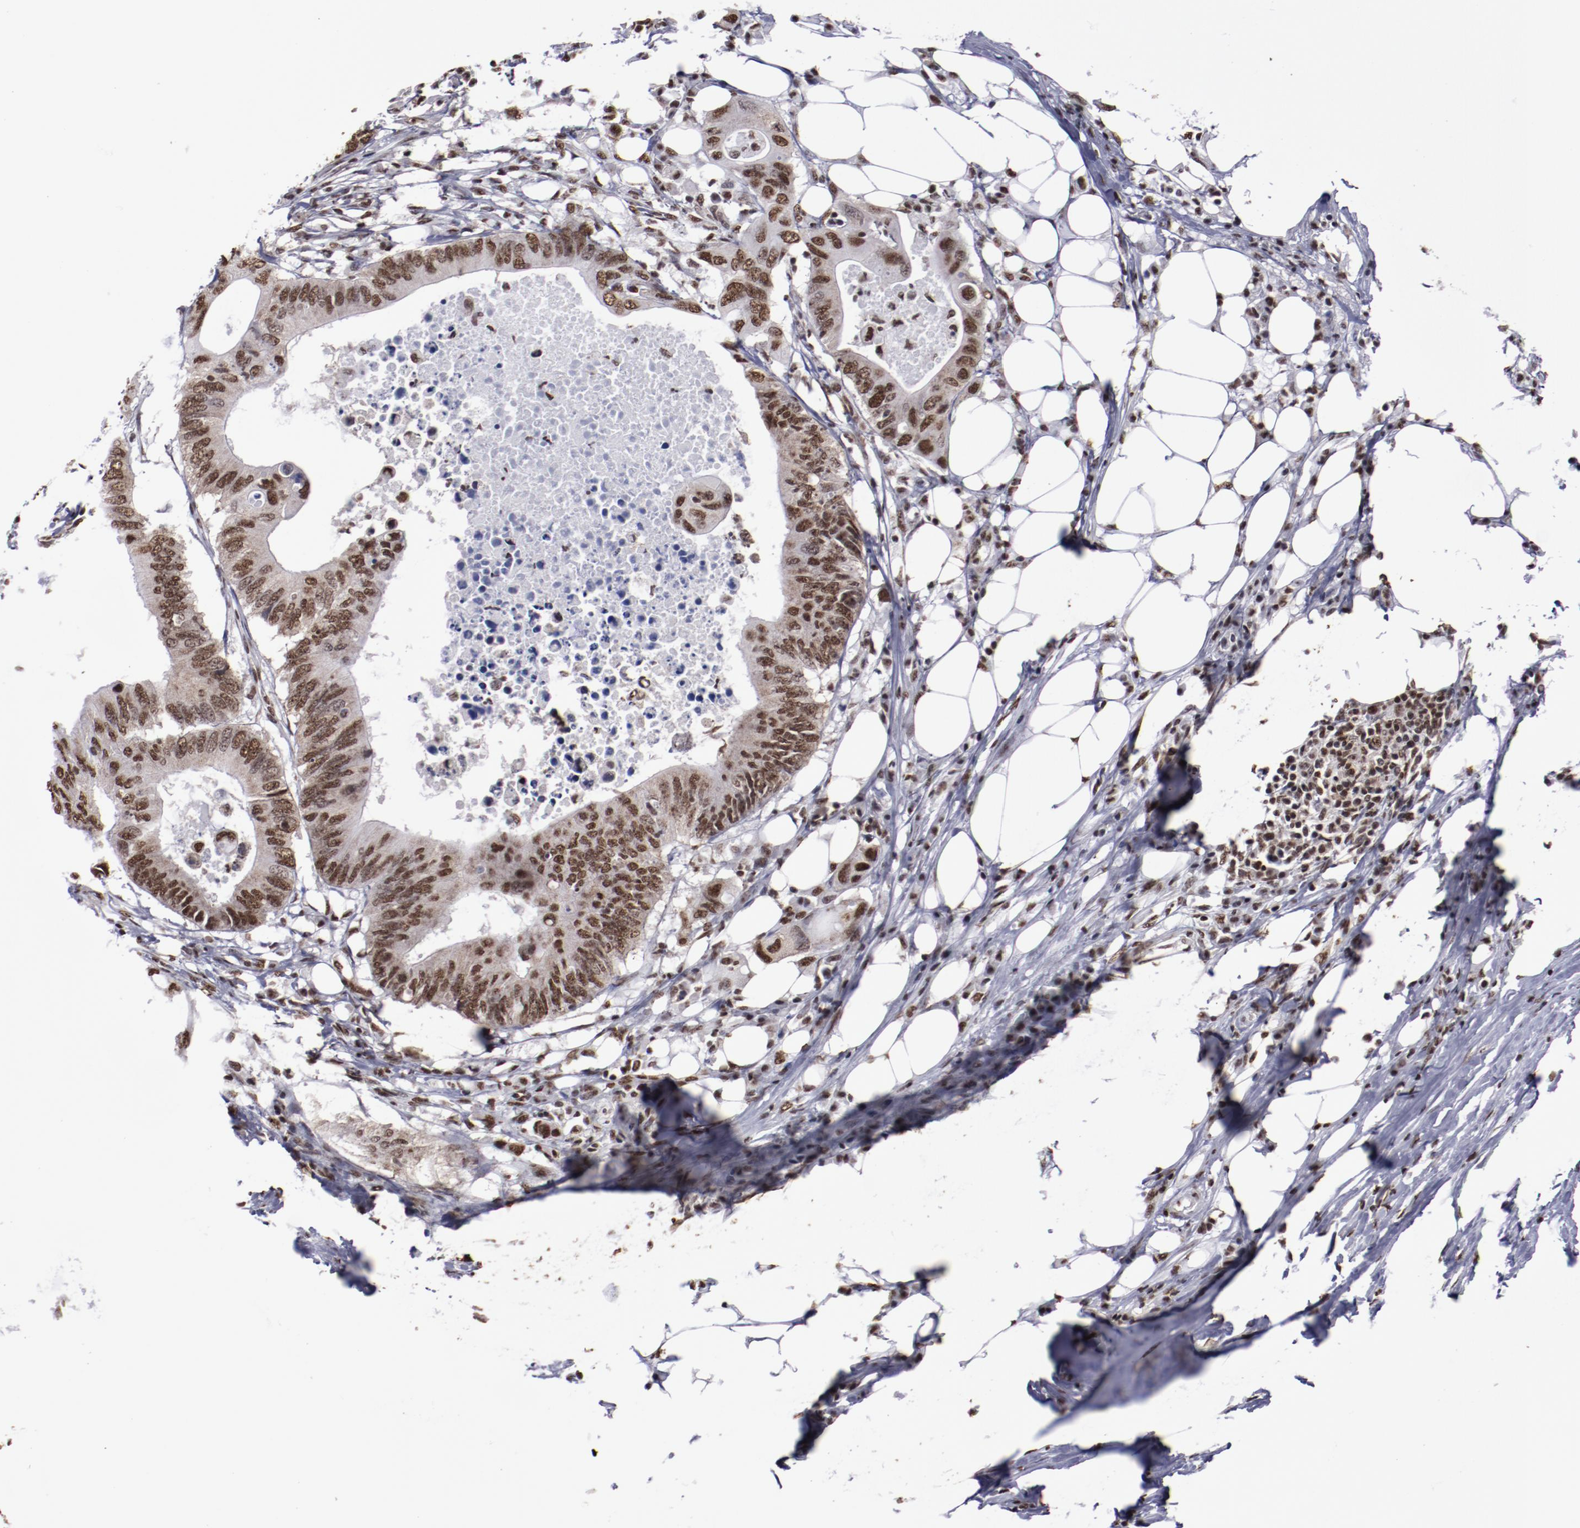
{"staining": {"intensity": "strong", "quantity": ">75%", "location": "nuclear"}, "tissue": "colorectal cancer", "cell_type": "Tumor cells", "image_type": "cancer", "snomed": [{"axis": "morphology", "description": "Adenocarcinoma, NOS"}, {"axis": "topography", "description": "Colon"}], "caption": "Protein staining of colorectal cancer tissue demonstrates strong nuclear staining in approximately >75% of tumor cells. The staining was performed using DAB (3,3'-diaminobenzidine) to visualize the protein expression in brown, while the nuclei were stained in blue with hematoxylin (Magnification: 20x).", "gene": "HNRNPA2B1", "patient": {"sex": "male", "age": 71}}